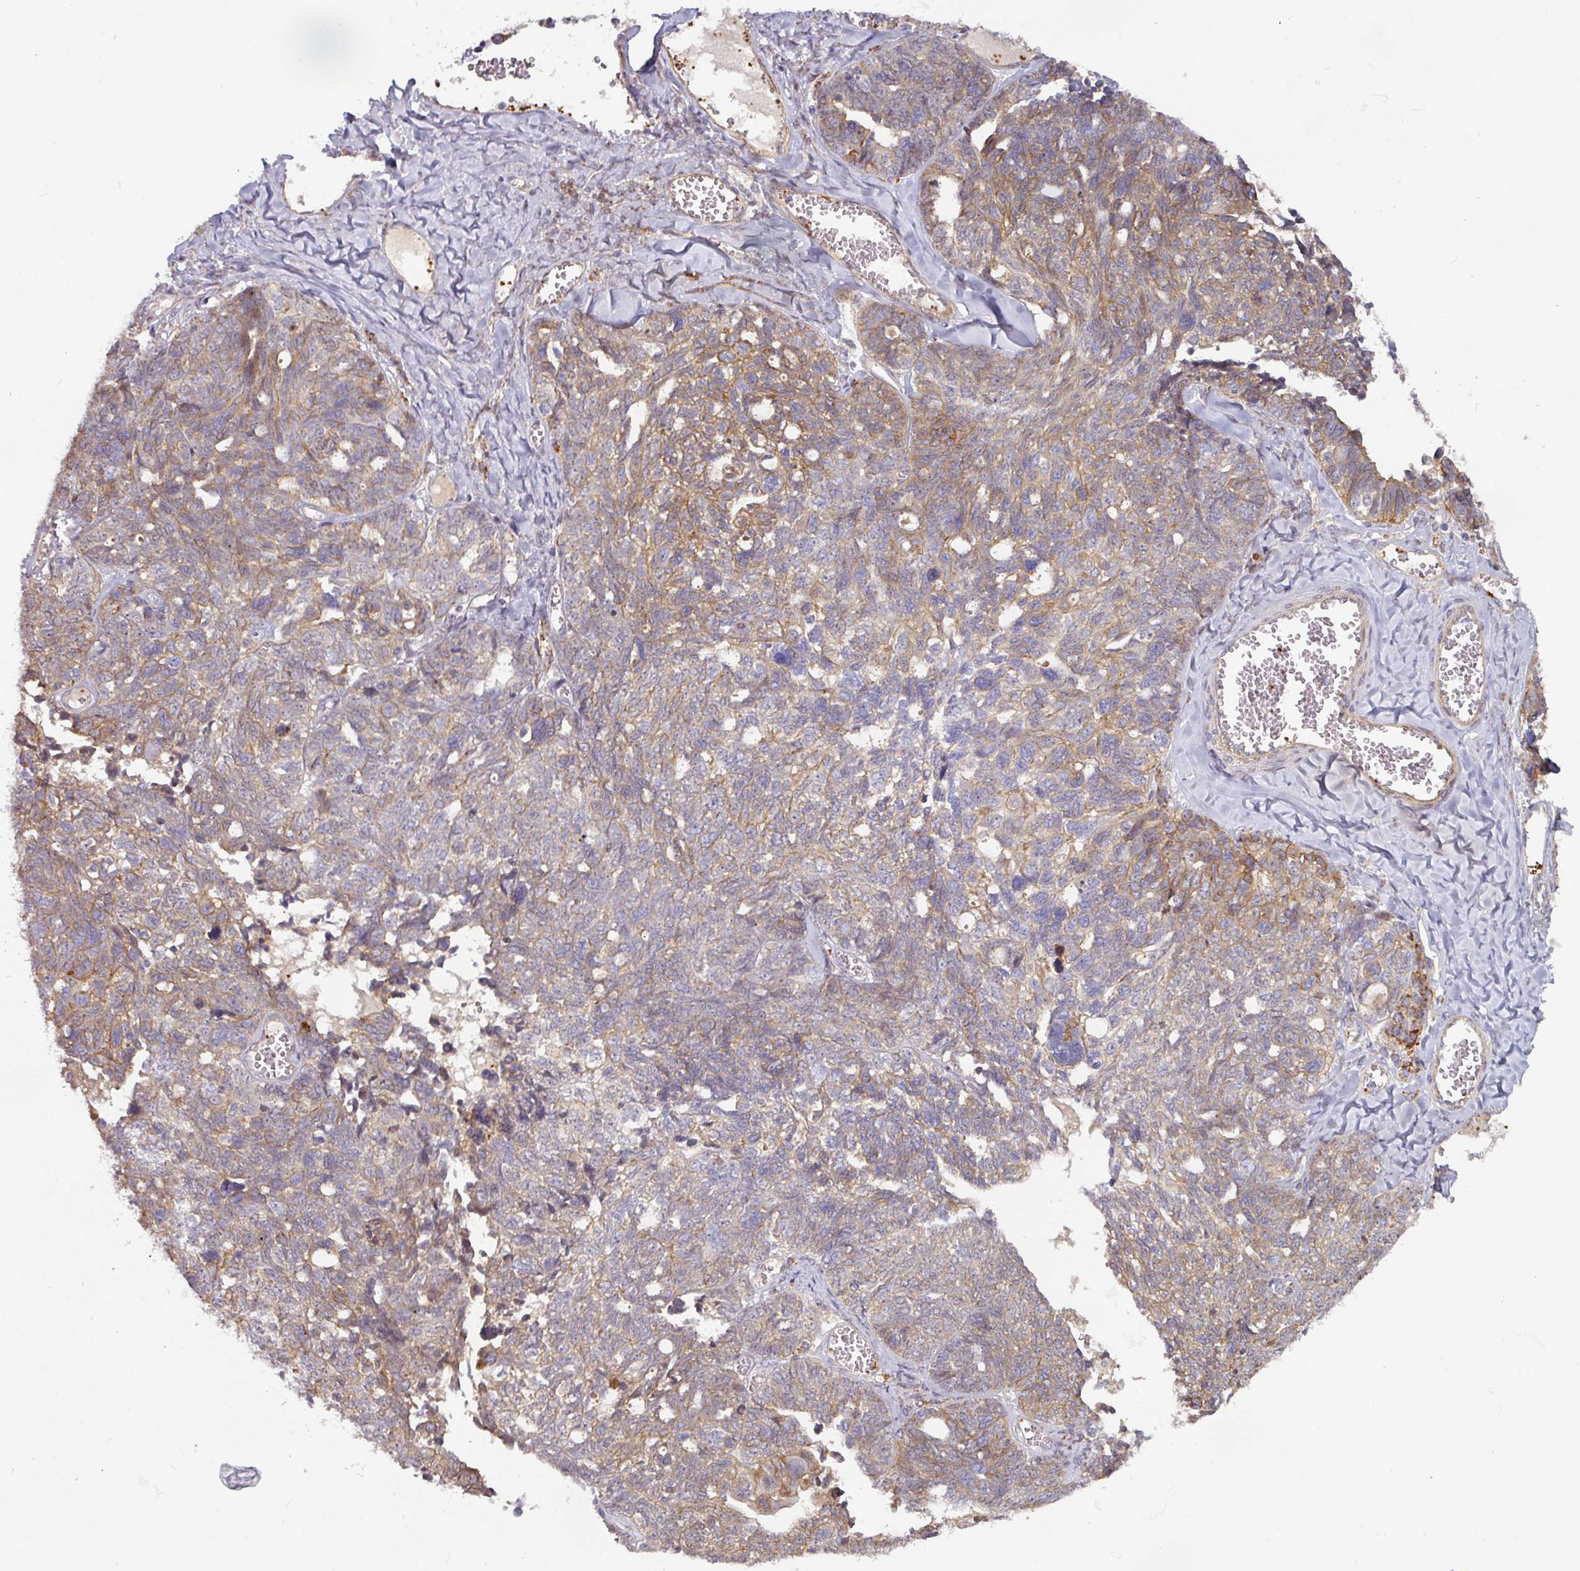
{"staining": {"intensity": "moderate", "quantity": "25%-75%", "location": "cytoplasmic/membranous"}, "tissue": "ovarian cancer", "cell_type": "Tumor cells", "image_type": "cancer", "snomed": [{"axis": "morphology", "description": "Cystadenocarcinoma, serous, NOS"}, {"axis": "topography", "description": "Ovary"}], "caption": "A medium amount of moderate cytoplasmic/membranous expression is seen in about 25%-75% of tumor cells in ovarian cancer tissue.", "gene": "CASP2", "patient": {"sex": "female", "age": 79}}